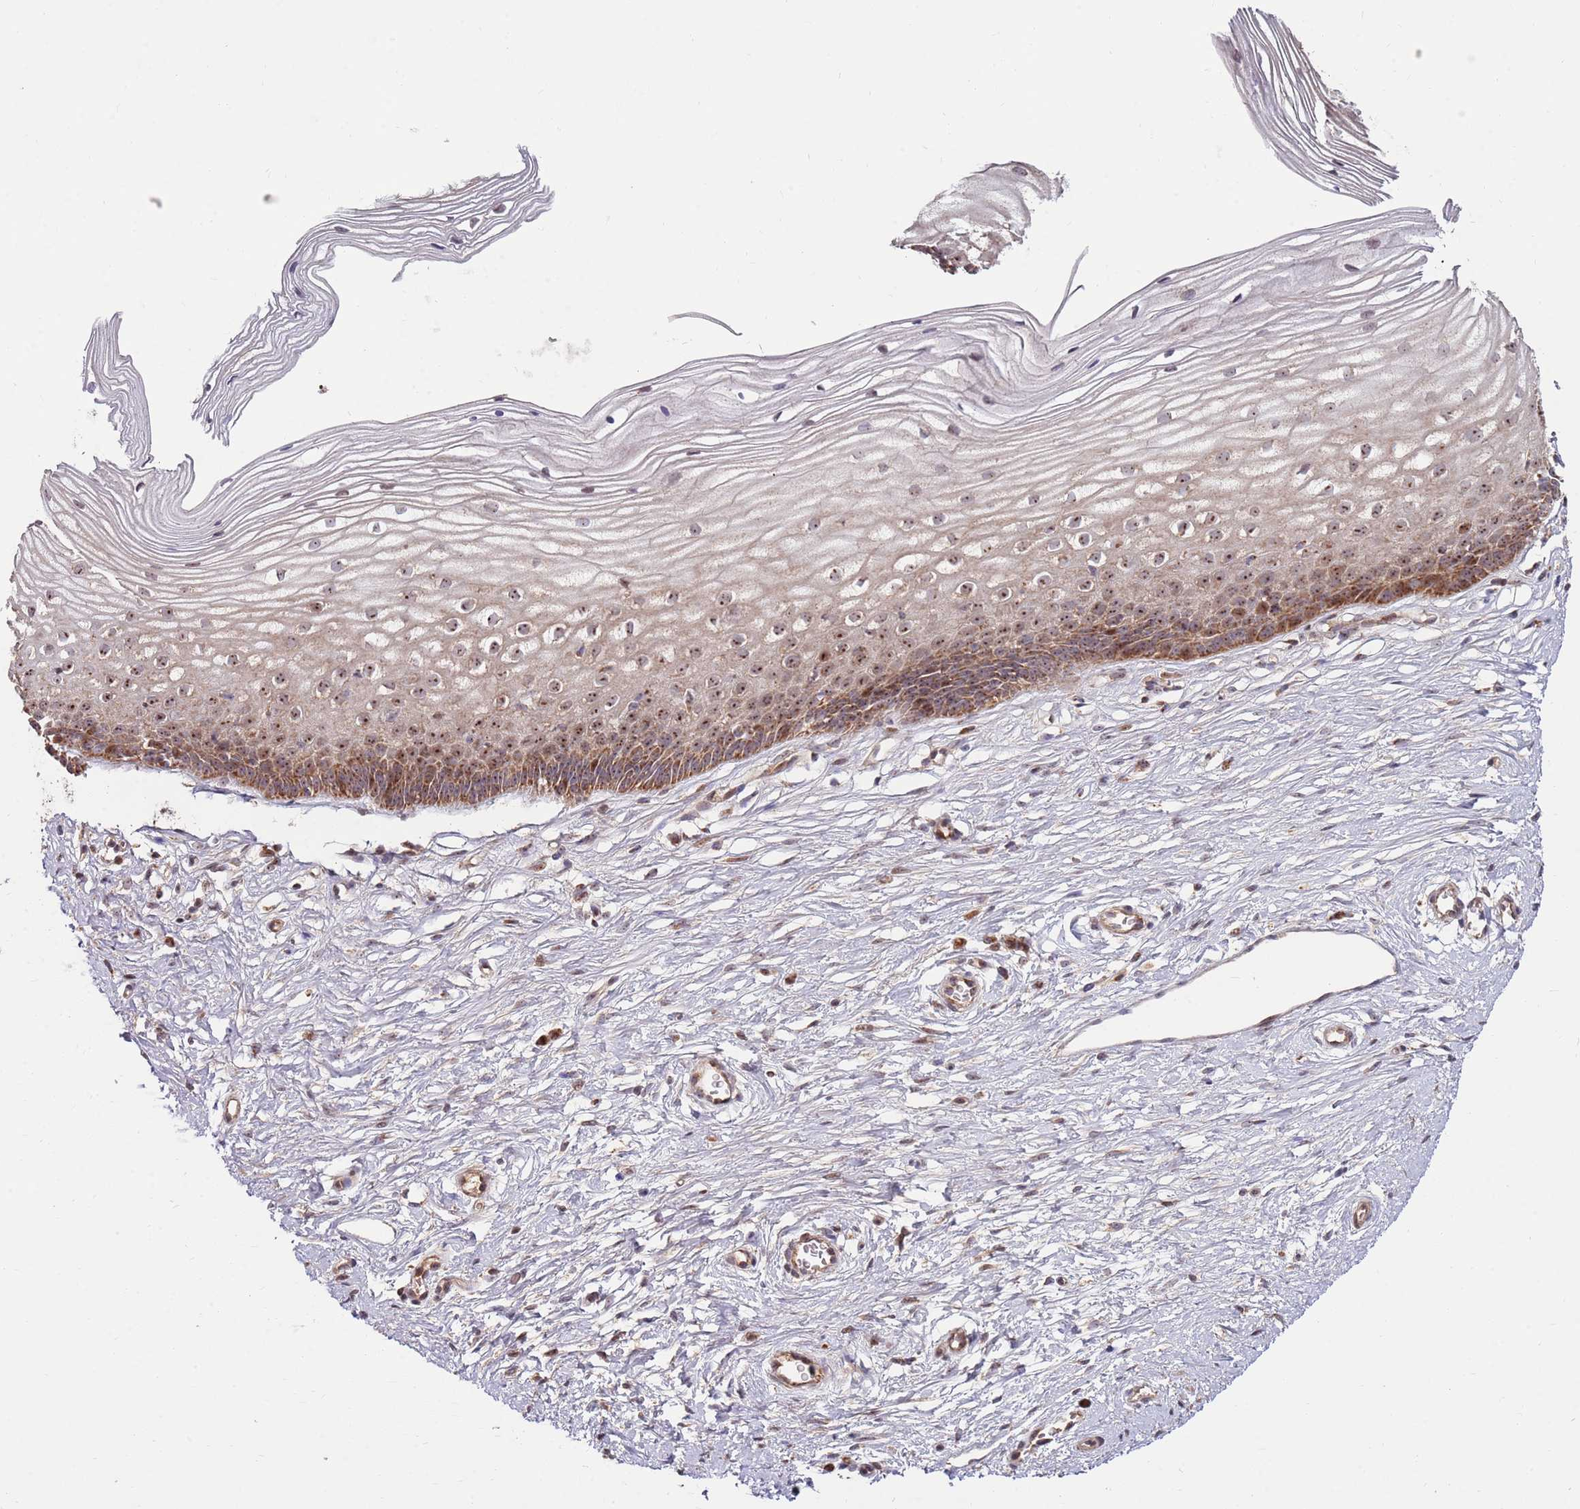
{"staining": {"intensity": "moderate", "quantity": ">75%", "location": "cytoplasmic/membranous,nuclear"}, "tissue": "cervix", "cell_type": "Glandular cells", "image_type": "normal", "snomed": [{"axis": "morphology", "description": "Normal tissue, NOS"}, {"axis": "topography", "description": "Cervix"}], "caption": "DAB (3,3'-diaminobenzidine) immunohistochemical staining of benign cervix shows moderate cytoplasmic/membranous,nuclear protein expression in about >75% of glandular cells. The staining was performed using DAB to visualize the protein expression in brown, while the nuclei were stained in blue with hematoxylin (Magnification: 20x).", "gene": "KIF25", "patient": {"sex": "female", "age": 40}}